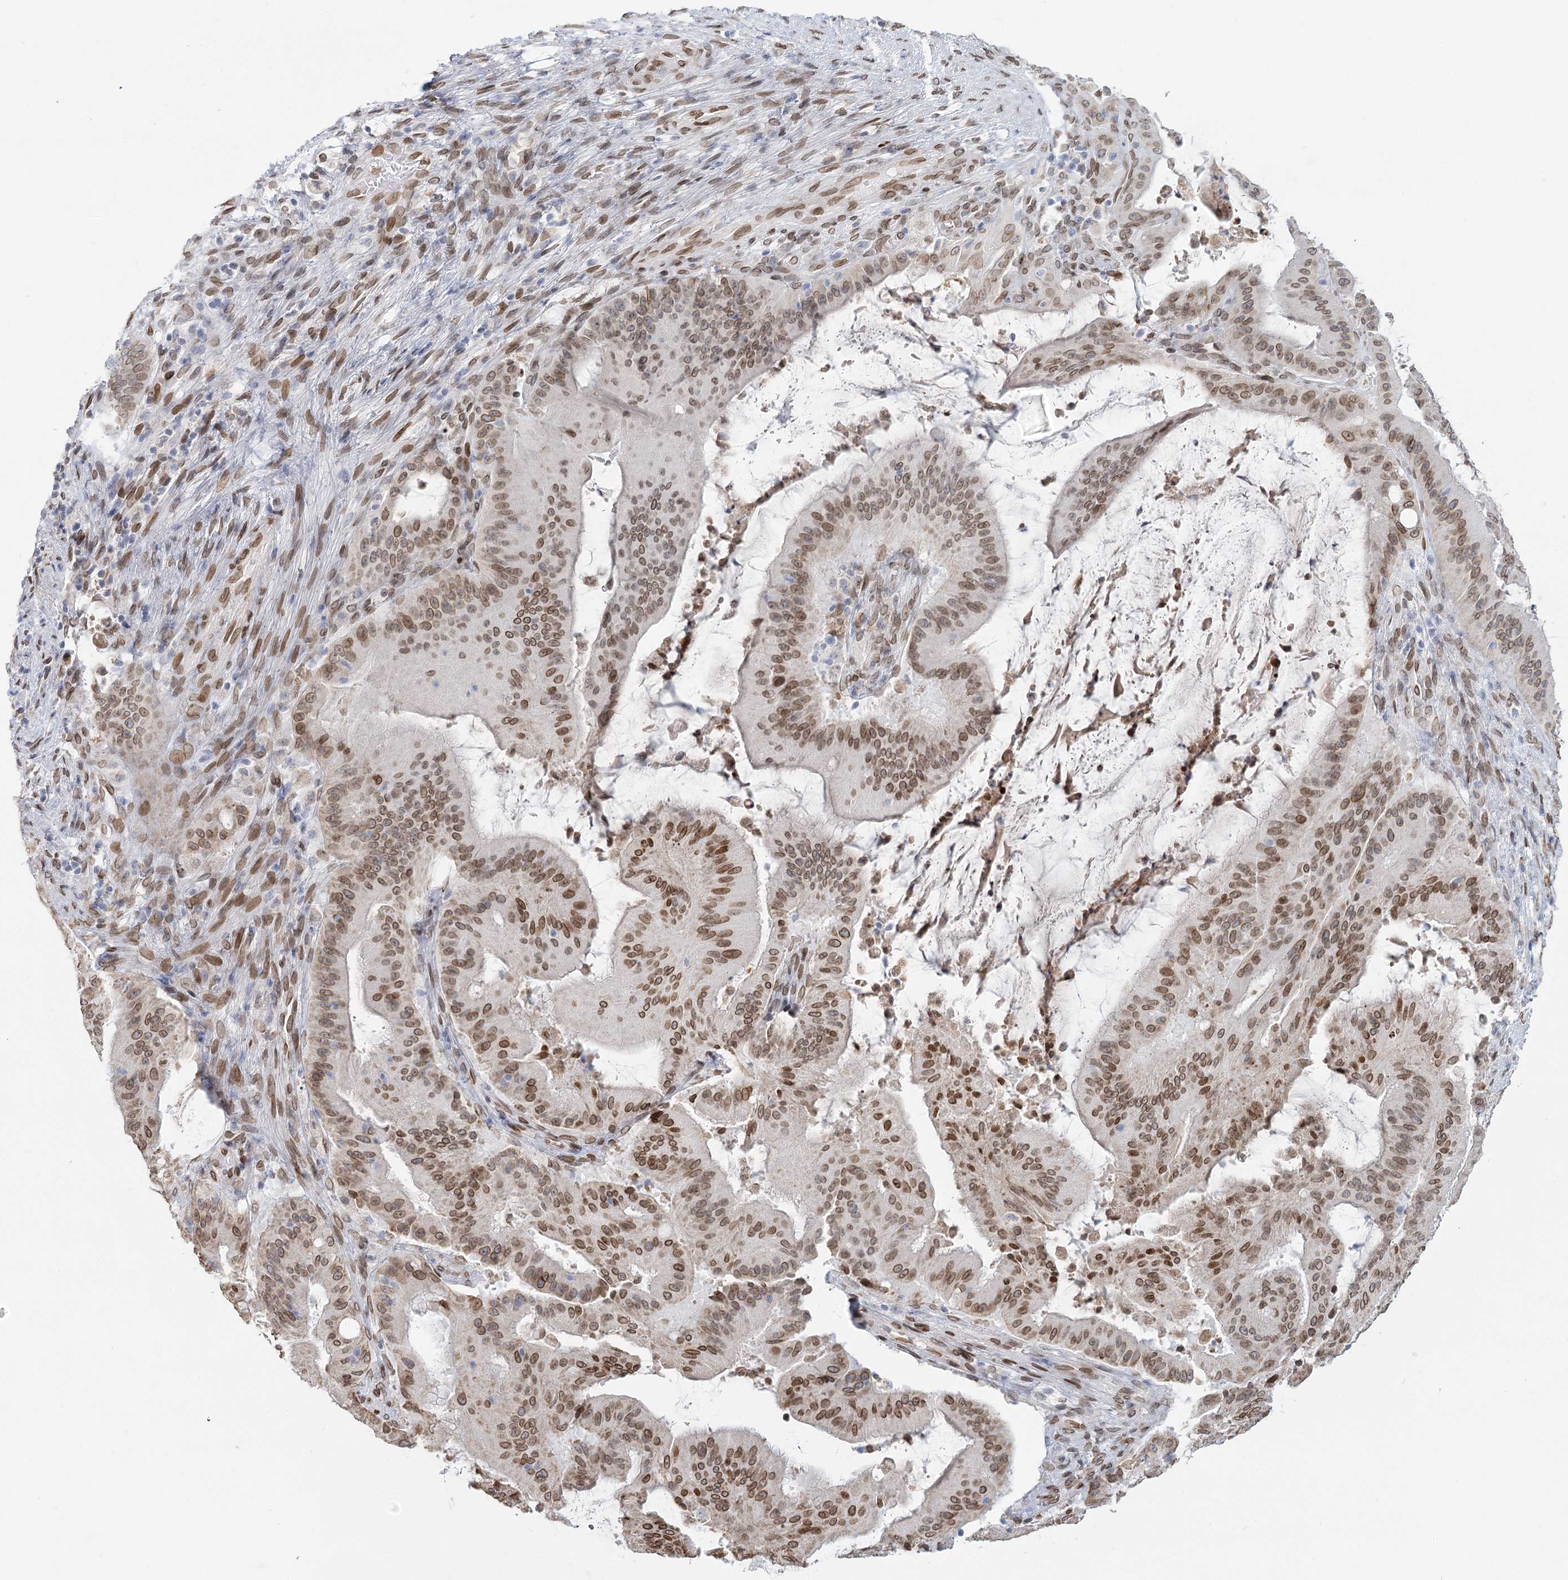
{"staining": {"intensity": "moderate", "quantity": ">75%", "location": "cytoplasmic/membranous,nuclear"}, "tissue": "liver cancer", "cell_type": "Tumor cells", "image_type": "cancer", "snomed": [{"axis": "morphology", "description": "Normal tissue, NOS"}, {"axis": "morphology", "description": "Cholangiocarcinoma"}, {"axis": "topography", "description": "Liver"}, {"axis": "topography", "description": "Peripheral nerve tissue"}], "caption": "Cholangiocarcinoma (liver) stained with DAB (3,3'-diaminobenzidine) immunohistochemistry (IHC) exhibits medium levels of moderate cytoplasmic/membranous and nuclear expression in approximately >75% of tumor cells. (Stains: DAB (3,3'-diaminobenzidine) in brown, nuclei in blue, Microscopy: brightfield microscopy at high magnification).", "gene": "VWA5A", "patient": {"sex": "female", "age": 73}}